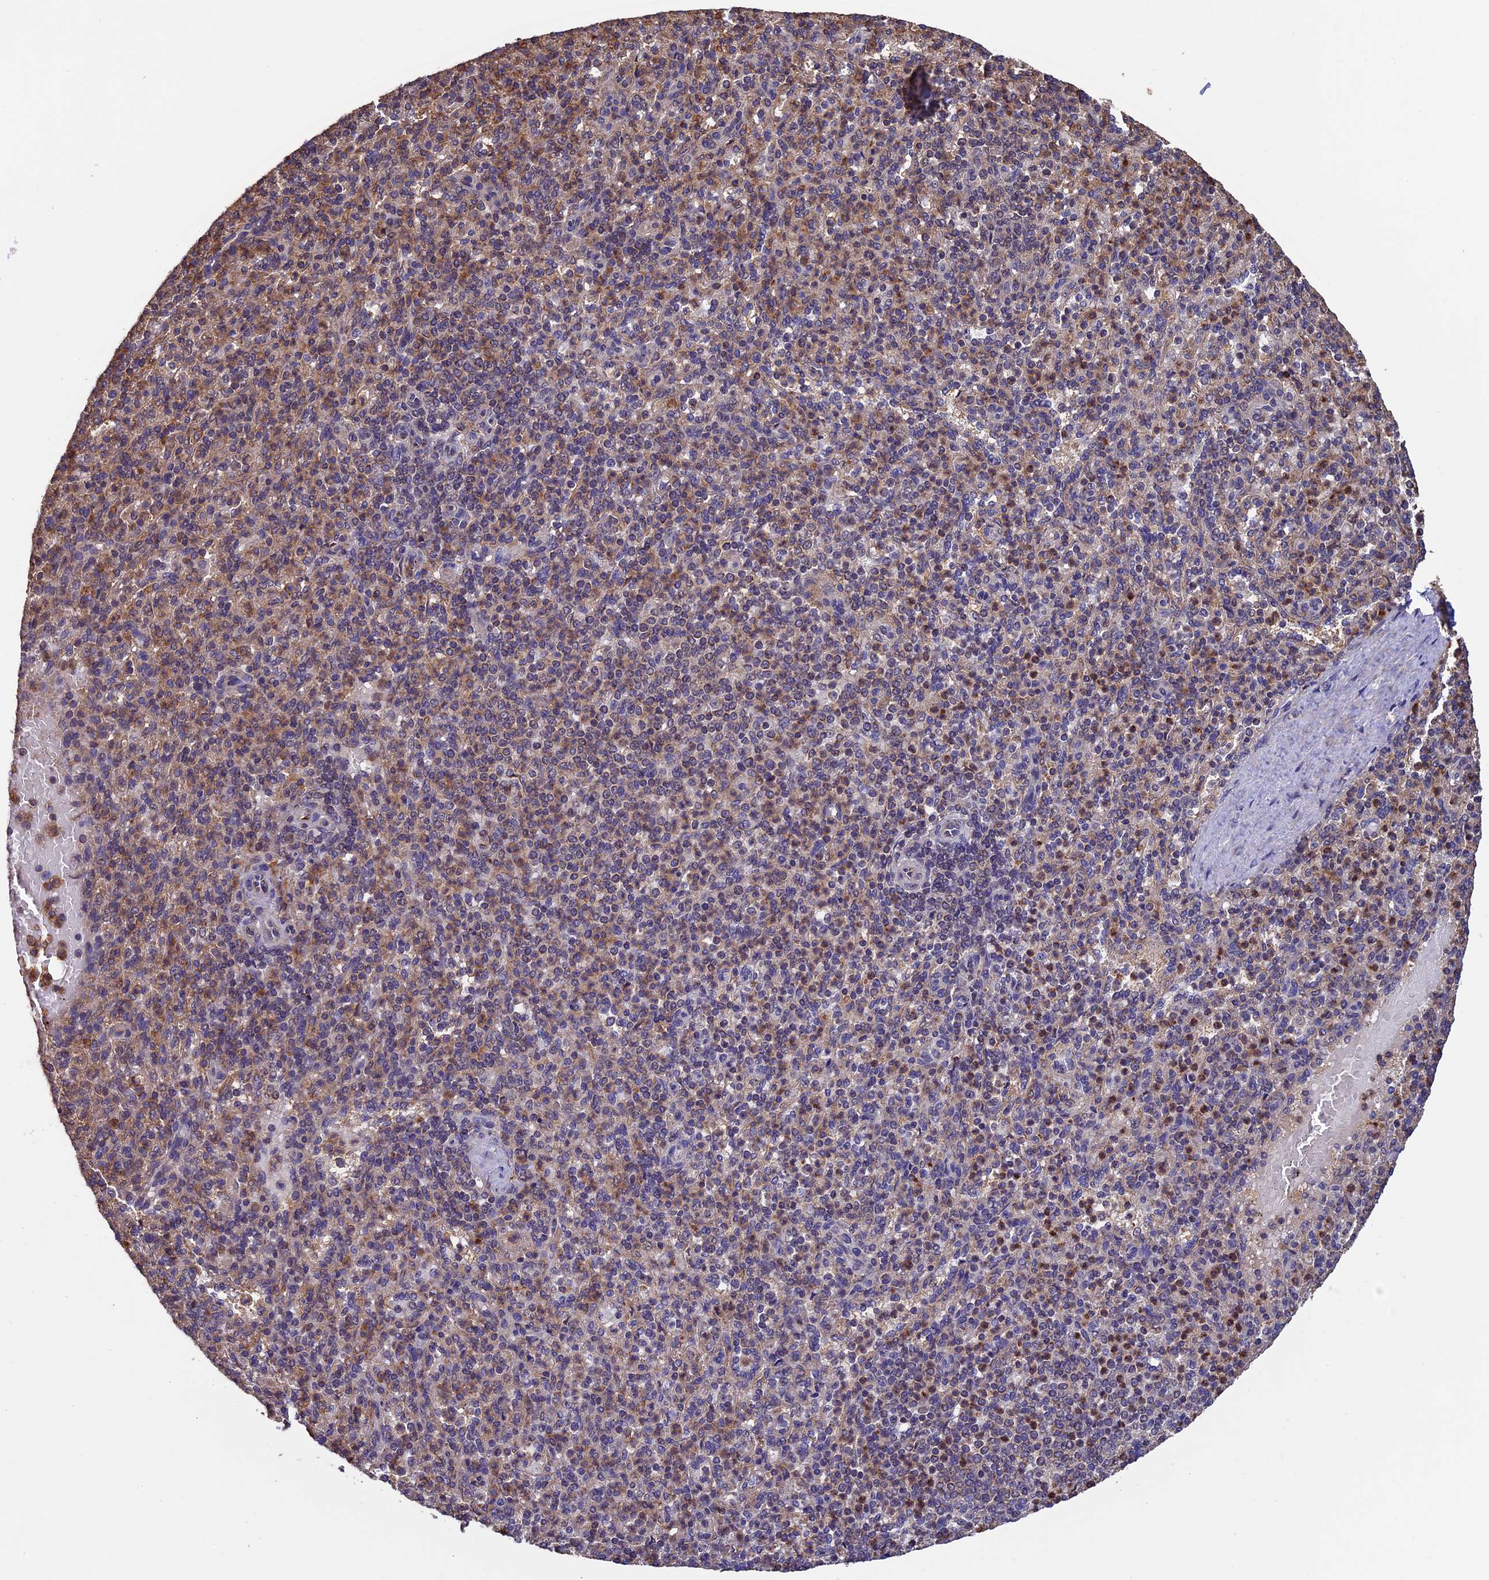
{"staining": {"intensity": "strong", "quantity": "25%-75%", "location": "cytoplasmic/membranous"}, "tissue": "spleen", "cell_type": "Cells in red pulp", "image_type": "normal", "snomed": [{"axis": "morphology", "description": "Normal tissue, NOS"}, {"axis": "topography", "description": "Spleen"}], "caption": "This micrograph exhibits immunohistochemistry (IHC) staining of benign spleen, with high strong cytoplasmic/membranous expression in about 25%-75% of cells in red pulp.", "gene": "PKD2L2", "patient": {"sex": "female", "age": 74}}